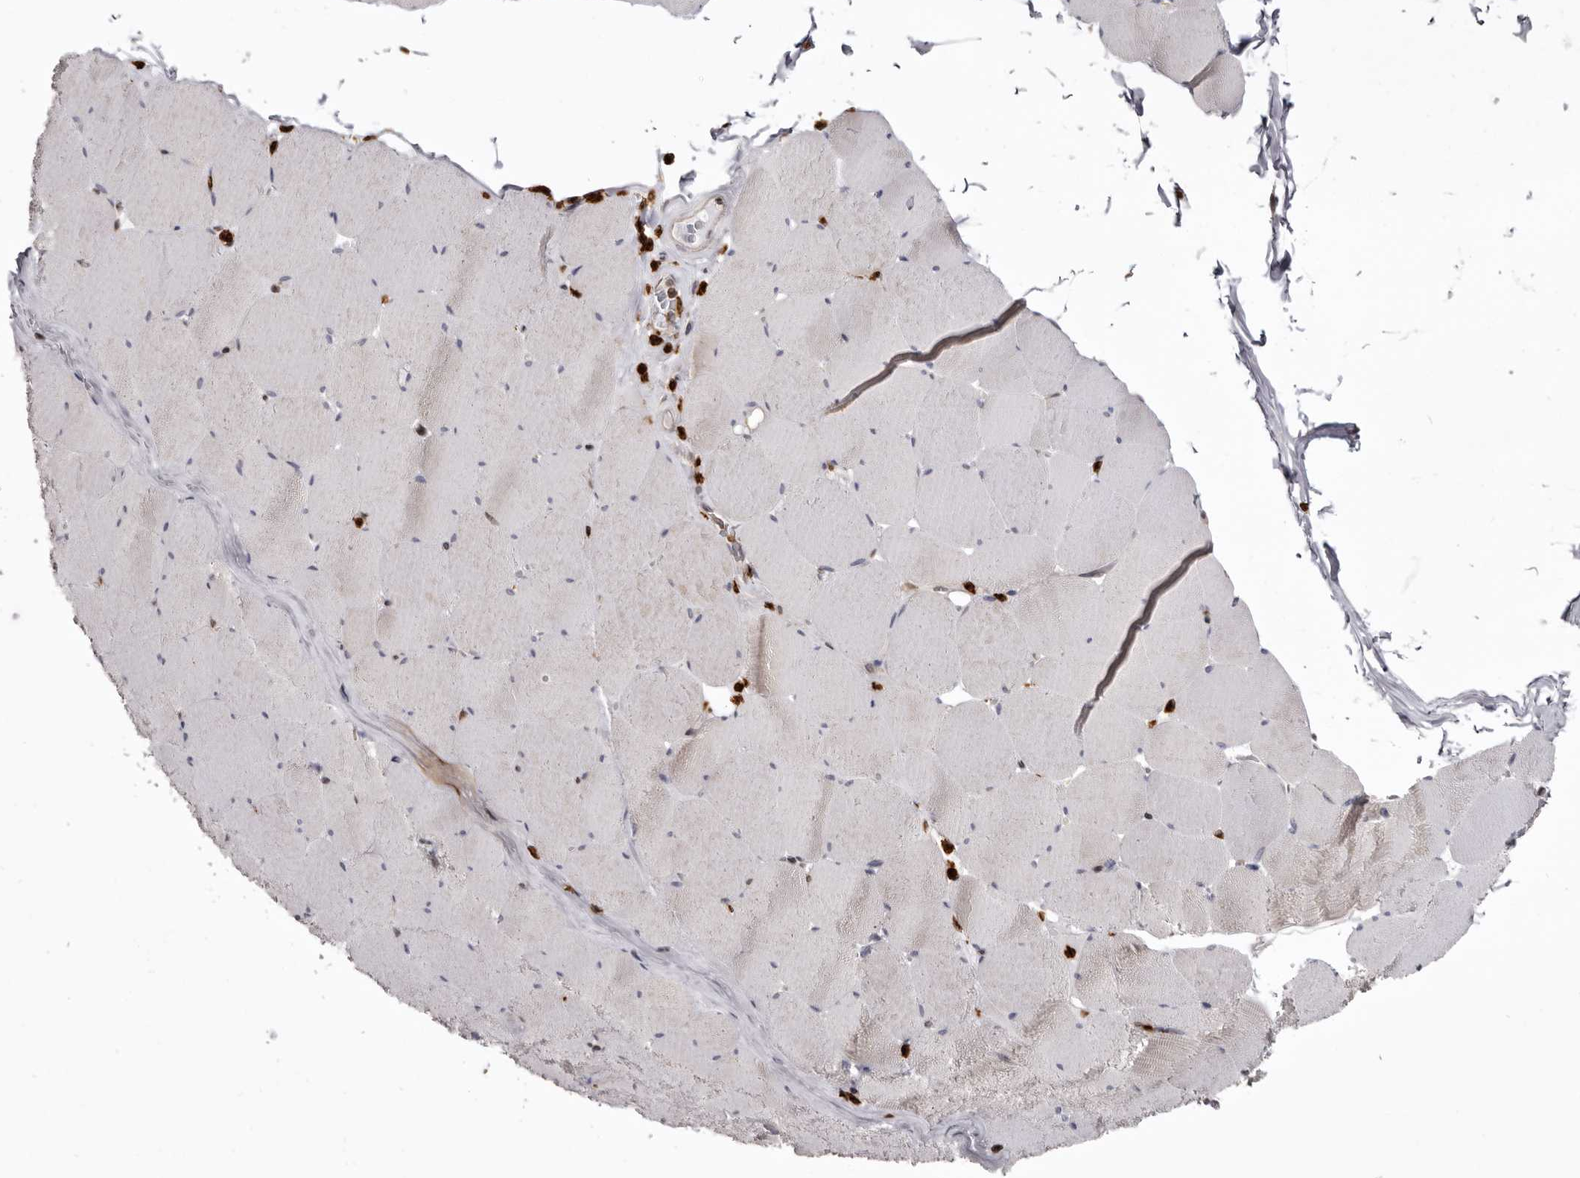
{"staining": {"intensity": "weak", "quantity": "25%-75%", "location": "cytoplasmic/membranous"}, "tissue": "skeletal muscle", "cell_type": "Myocytes", "image_type": "normal", "snomed": [{"axis": "morphology", "description": "Normal tissue, NOS"}, {"axis": "topography", "description": "Skeletal muscle"}], "caption": "A histopathology image of human skeletal muscle stained for a protein displays weak cytoplasmic/membranous brown staining in myocytes. The staining is performed using DAB (3,3'-diaminobenzidine) brown chromogen to label protein expression. The nuclei are counter-stained blue using hematoxylin.", "gene": "C4orf3", "patient": {"sex": "male", "age": 62}}